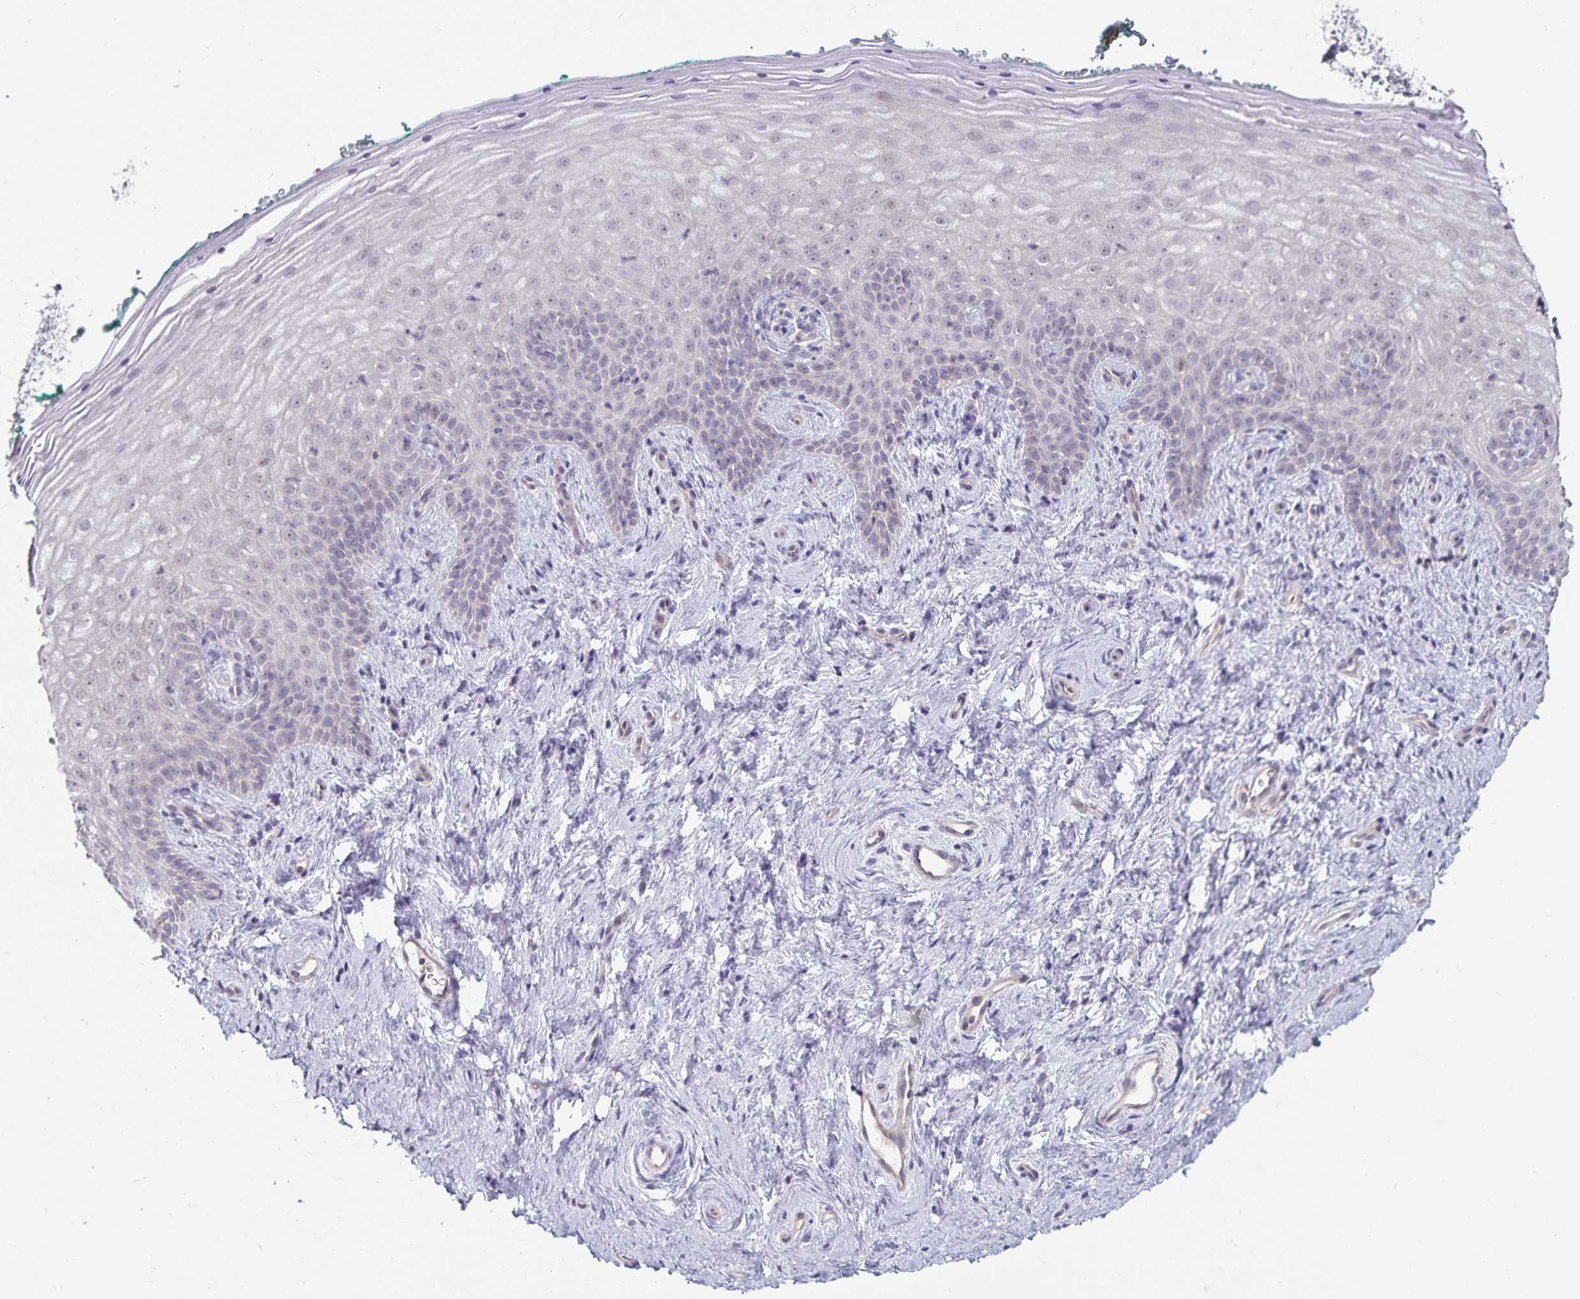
{"staining": {"intensity": "negative", "quantity": "none", "location": "none"}, "tissue": "vagina", "cell_type": "Squamous epithelial cells", "image_type": "normal", "snomed": [{"axis": "morphology", "description": "Normal tissue, NOS"}, {"axis": "topography", "description": "Vagina"}], "caption": "This is an IHC image of benign vagina. There is no expression in squamous epithelial cells.", "gene": "DNAH9", "patient": {"sex": "female", "age": 45}}